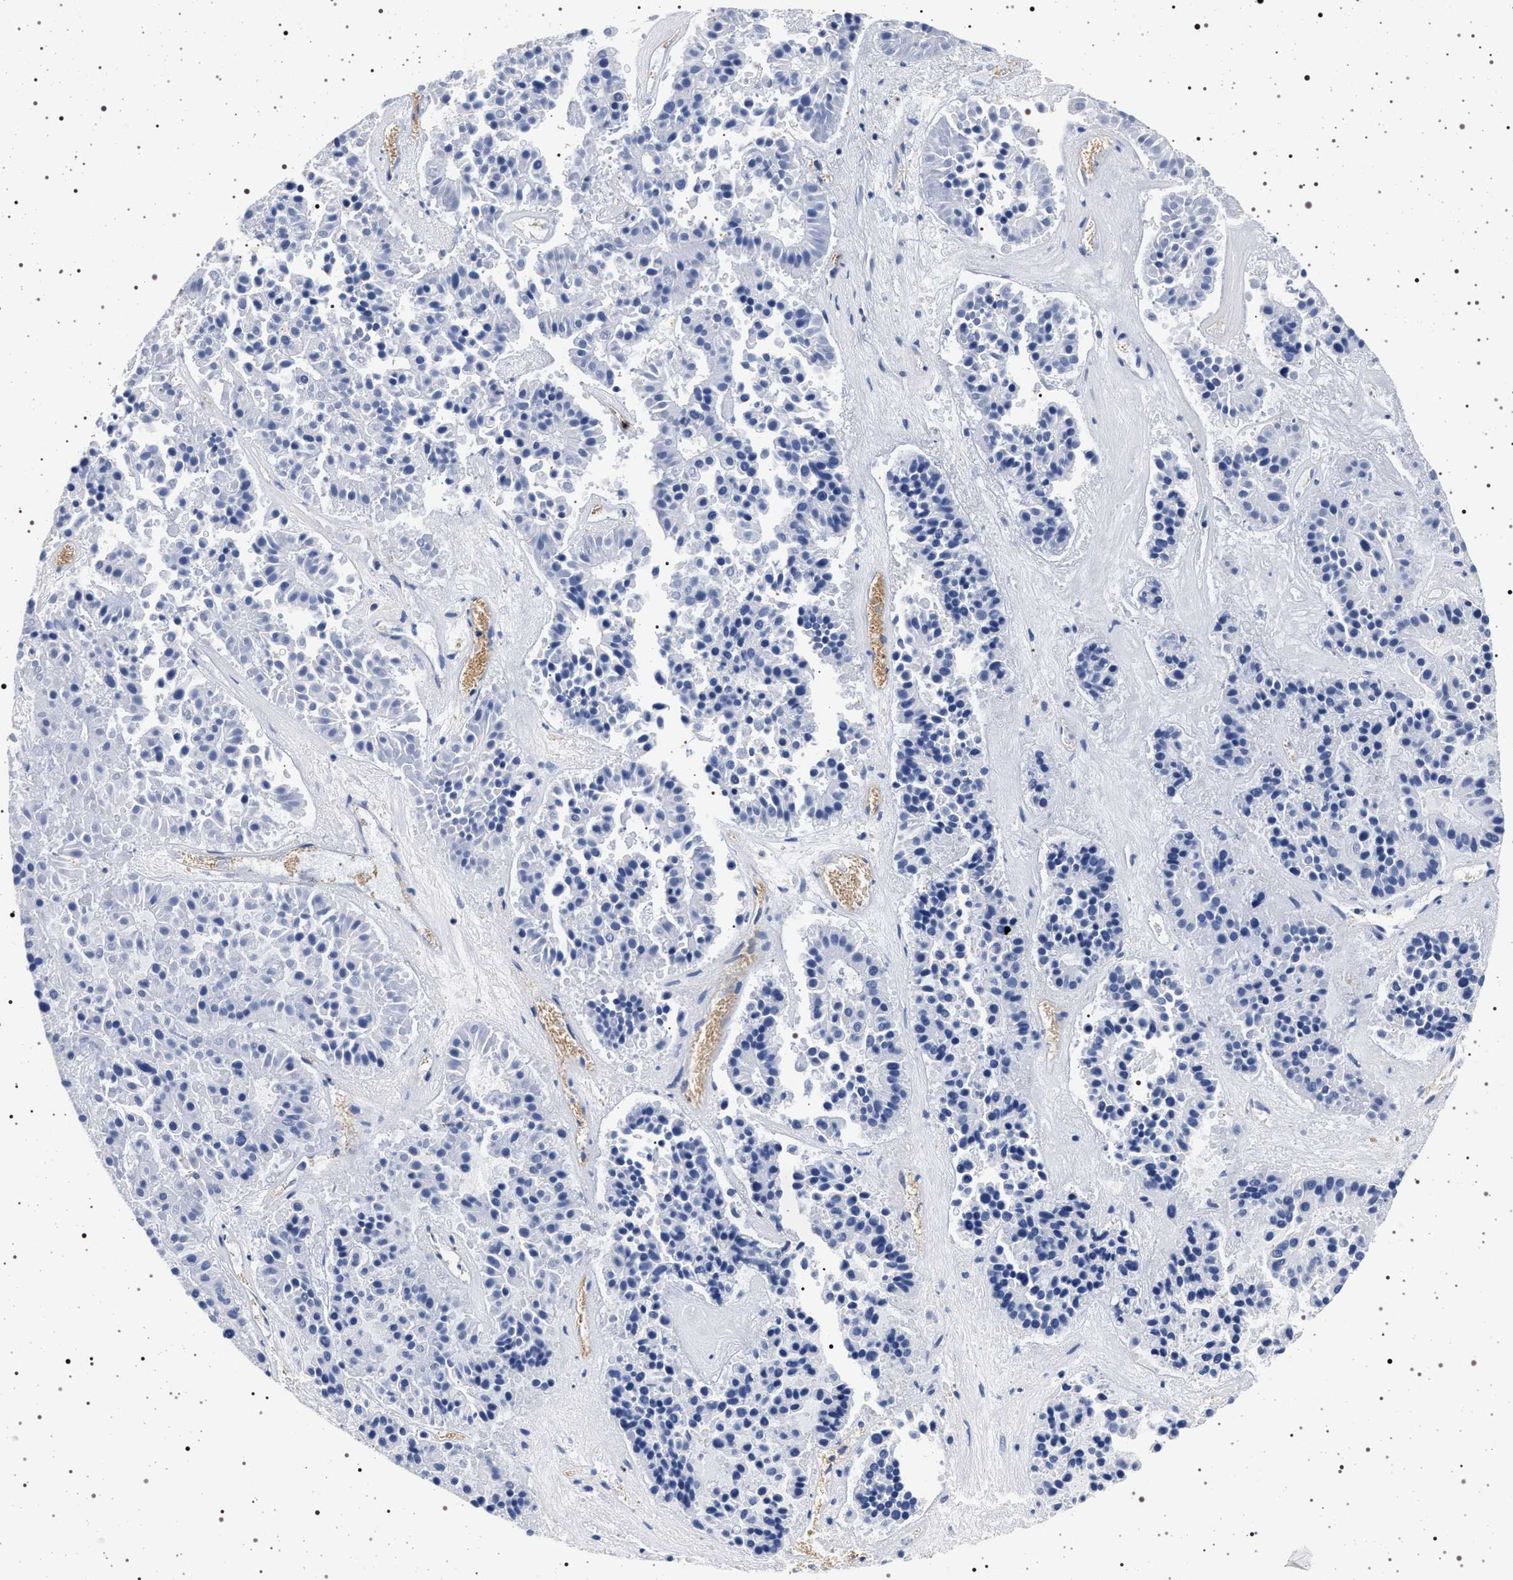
{"staining": {"intensity": "negative", "quantity": "none", "location": "none"}, "tissue": "pancreatic cancer", "cell_type": "Tumor cells", "image_type": "cancer", "snomed": [{"axis": "morphology", "description": "Adenocarcinoma, NOS"}, {"axis": "topography", "description": "Pancreas"}], "caption": "IHC photomicrograph of human pancreatic cancer stained for a protein (brown), which demonstrates no expression in tumor cells.", "gene": "HSD17B1", "patient": {"sex": "male", "age": 50}}